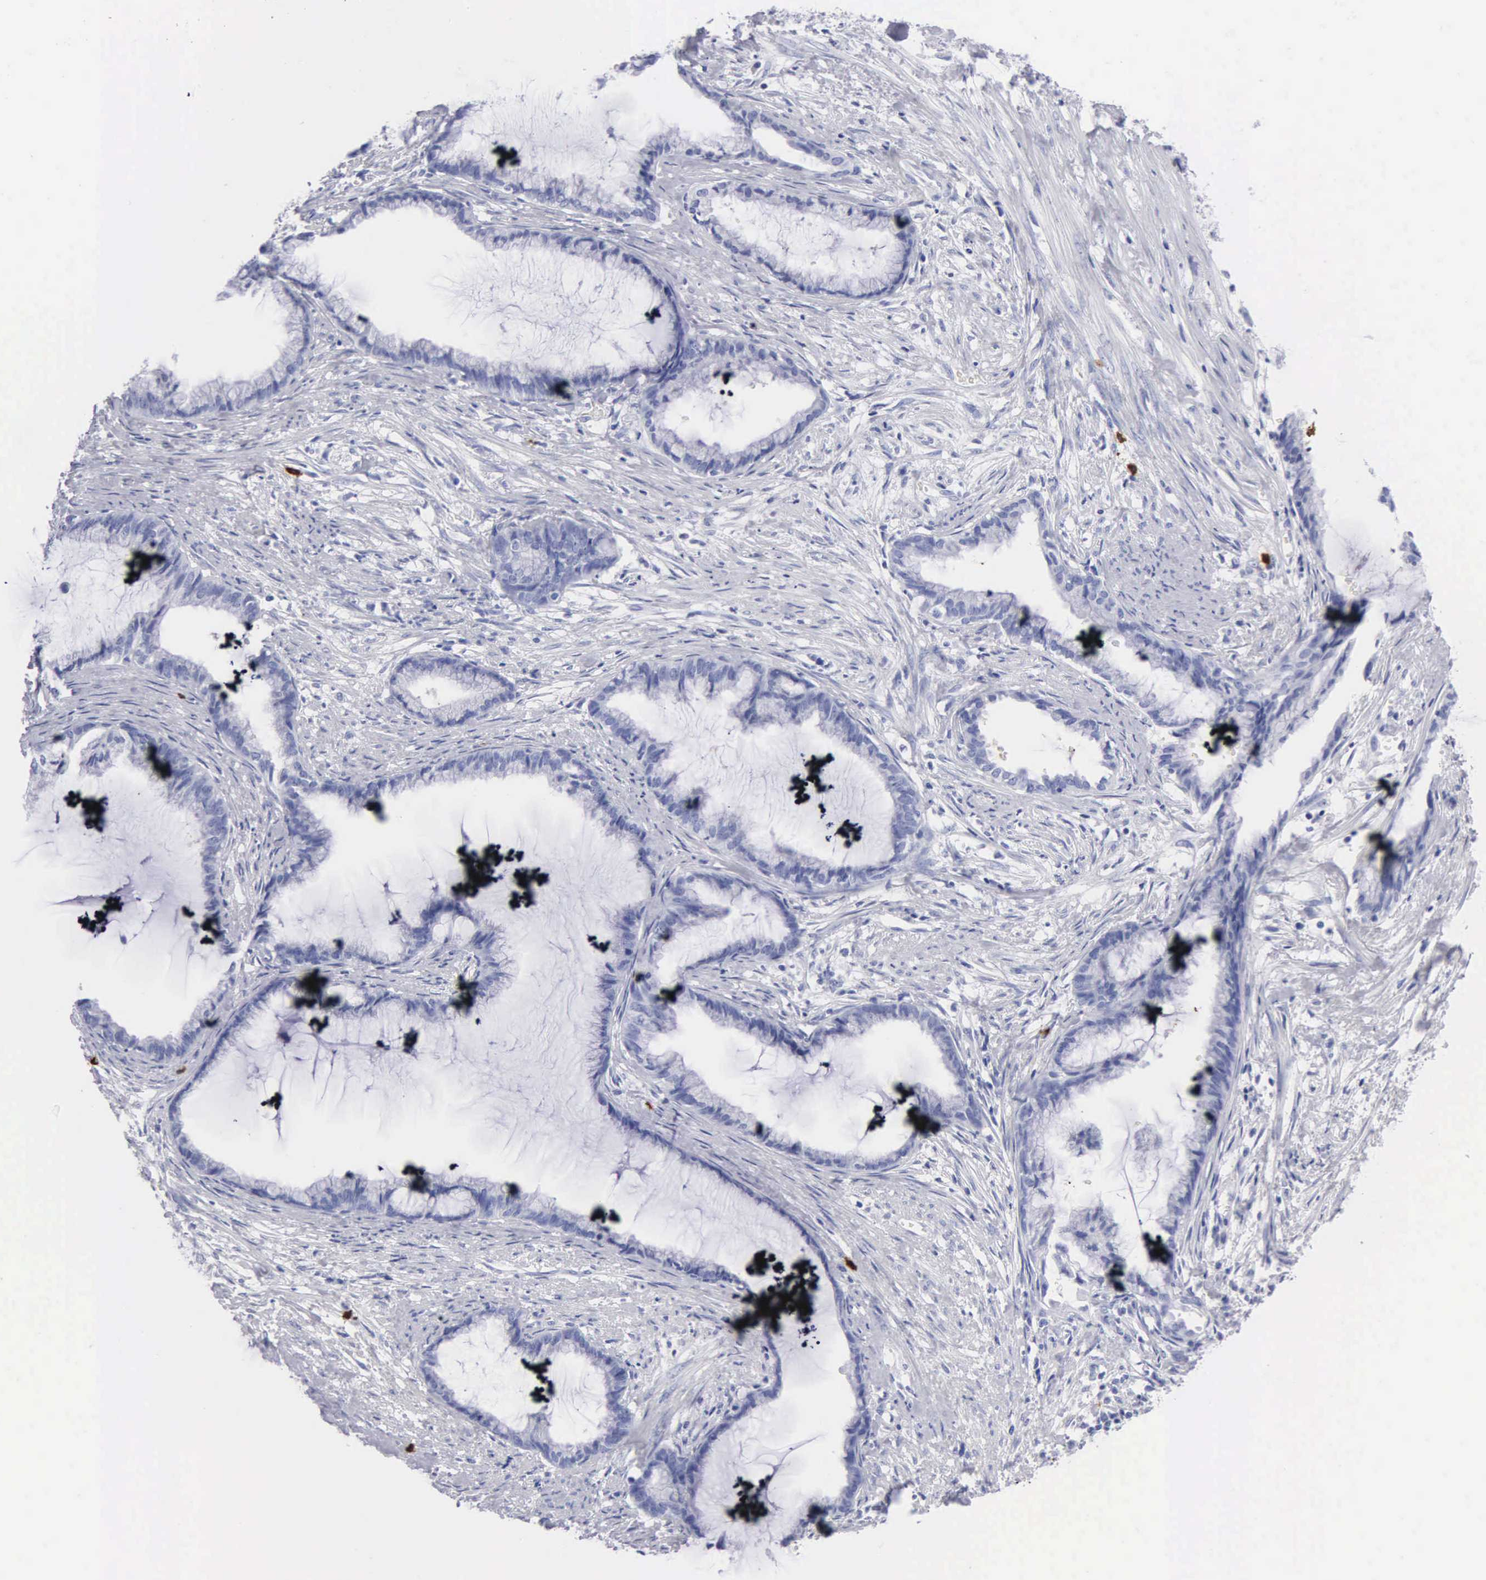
{"staining": {"intensity": "negative", "quantity": "none", "location": "none"}, "tissue": "endometrial cancer", "cell_type": "Tumor cells", "image_type": "cancer", "snomed": [{"axis": "morphology", "description": "Adenocarcinoma, NOS"}, {"axis": "topography", "description": "Endometrium"}], "caption": "There is no significant expression in tumor cells of adenocarcinoma (endometrial).", "gene": "CTSG", "patient": {"sex": "female", "age": 86}}